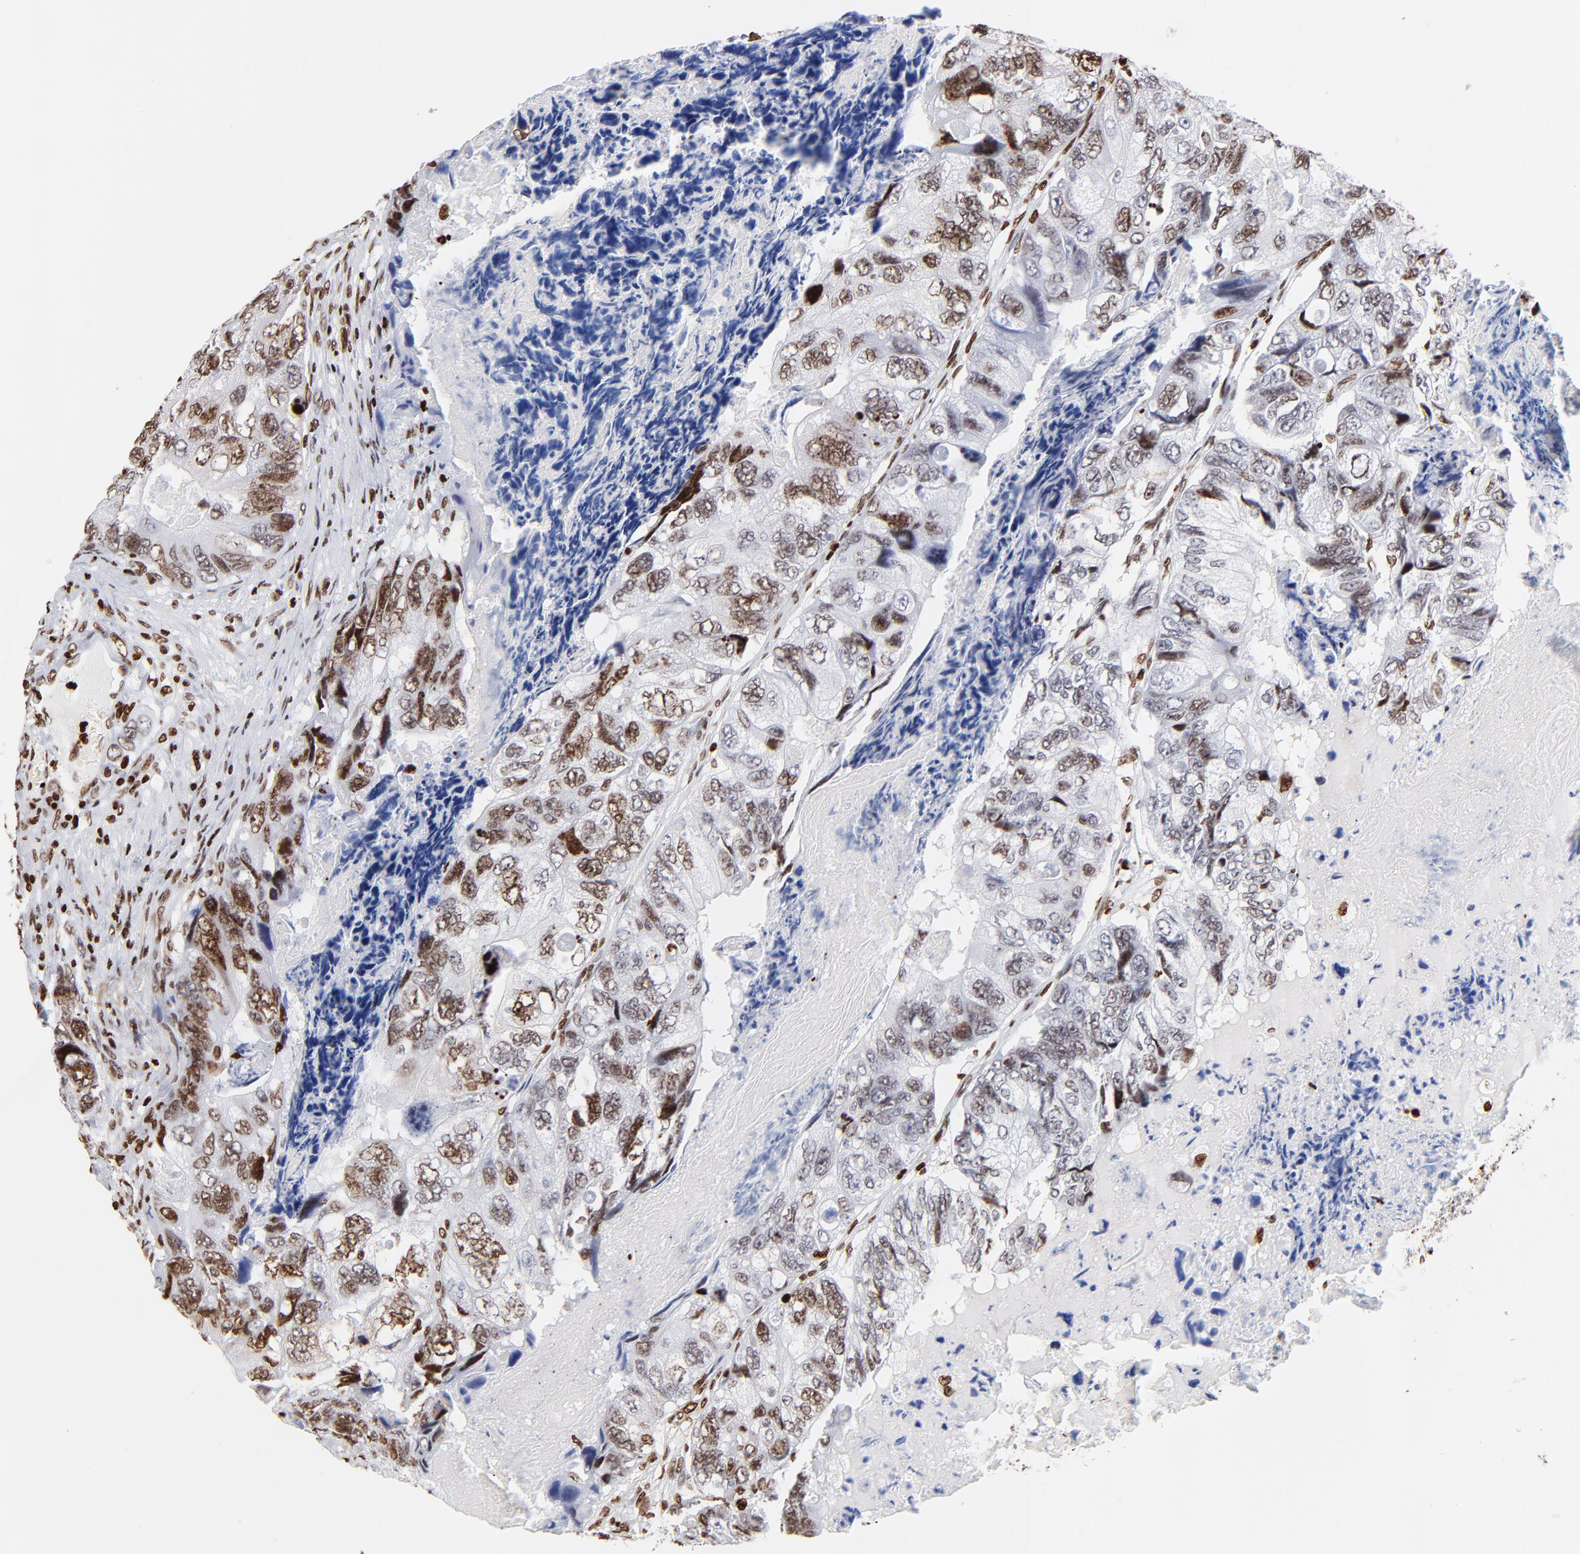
{"staining": {"intensity": "moderate", "quantity": ">75%", "location": "nuclear"}, "tissue": "colorectal cancer", "cell_type": "Tumor cells", "image_type": "cancer", "snomed": [{"axis": "morphology", "description": "Adenocarcinoma, NOS"}, {"axis": "topography", "description": "Rectum"}], "caption": "A histopathology image of human colorectal adenocarcinoma stained for a protein displays moderate nuclear brown staining in tumor cells.", "gene": "FBH1", "patient": {"sex": "female", "age": 82}}